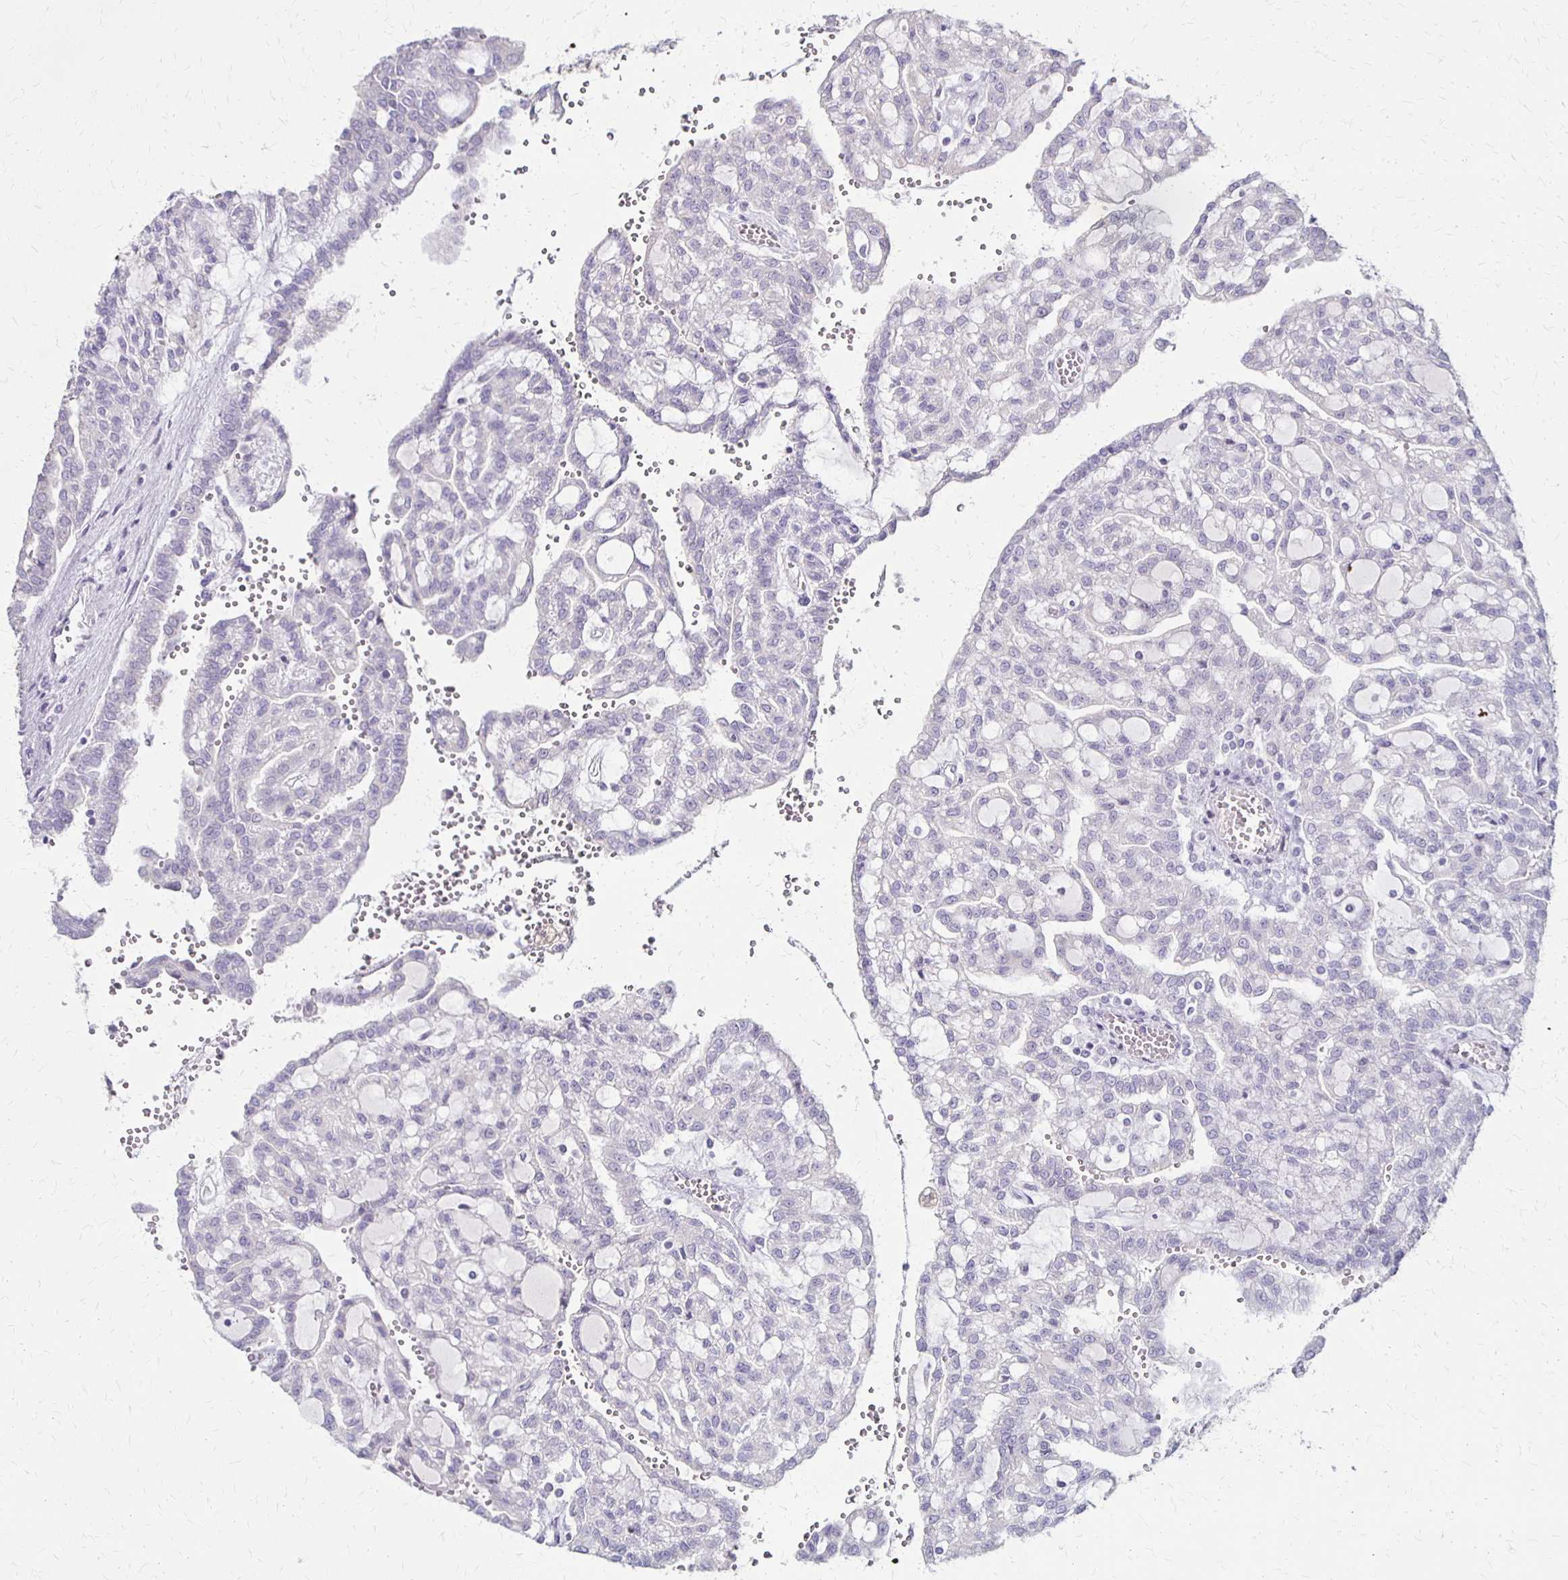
{"staining": {"intensity": "negative", "quantity": "none", "location": "none"}, "tissue": "renal cancer", "cell_type": "Tumor cells", "image_type": "cancer", "snomed": [{"axis": "morphology", "description": "Adenocarcinoma, NOS"}, {"axis": "topography", "description": "Kidney"}], "caption": "High magnification brightfield microscopy of renal cancer stained with DAB (brown) and counterstained with hematoxylin (blue): tumor cells show no significant expression.", "gene": "SLC35E2B", "patient": {"sex": "male", "age": 63}}